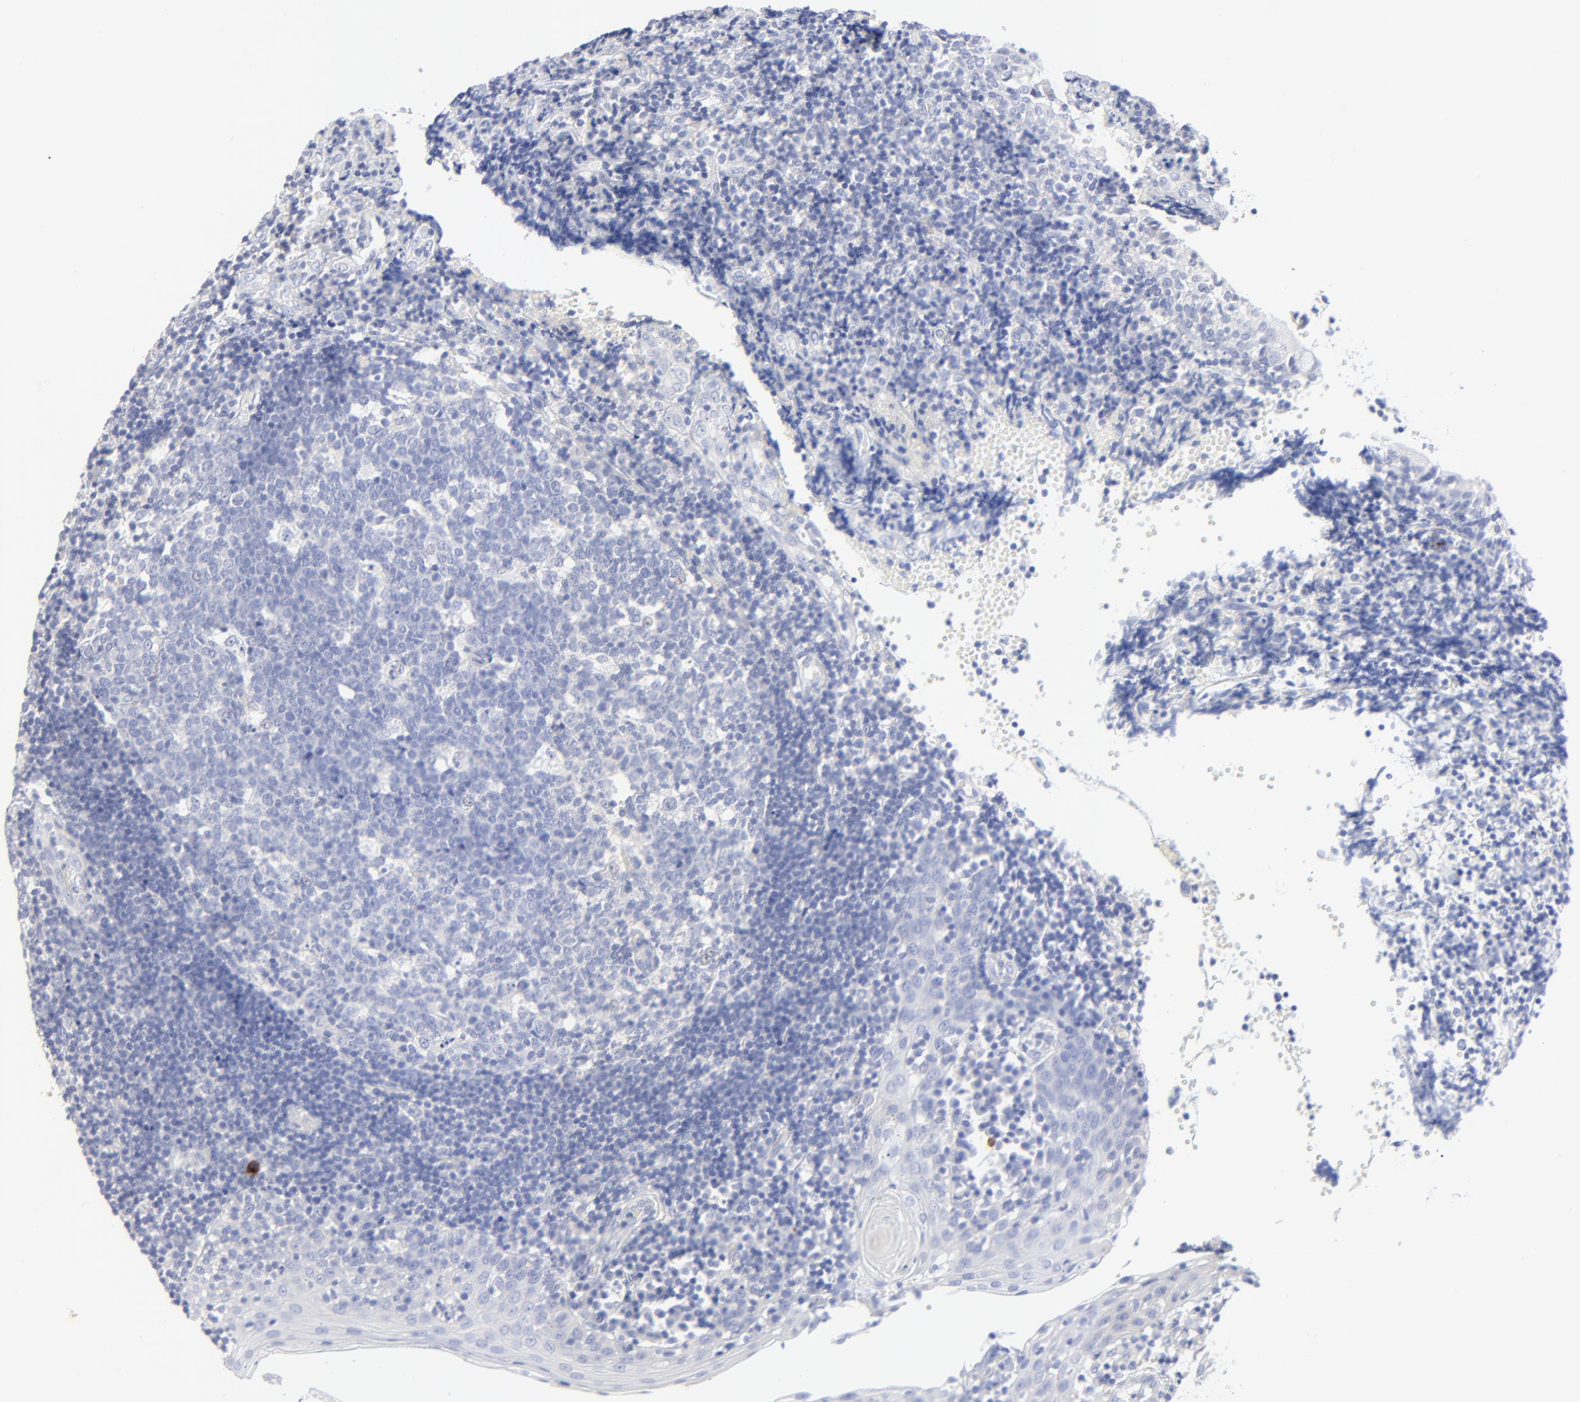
{"staining": {"intensity": "negative", "quantity": "none", "location": "none"}, "tissue": "tonsil", "cell_type": "Germinal center cells", "image_type": "normal", "snomed": [{"axis": "morphology", "description": "Normal tissue, NOS"}, {"axis": "topography", "description": "Tonsil"}], "caption": "Immunohistochemistry (IHC) photomicrograph of unremarkable tonsil: tonsil stained with DAB (3,3'-diaminobenzidine) shows no significant protein positivity in germinal center cells.", "gene": "PSD3", "patient": {"sex": "female", "age": 40}}